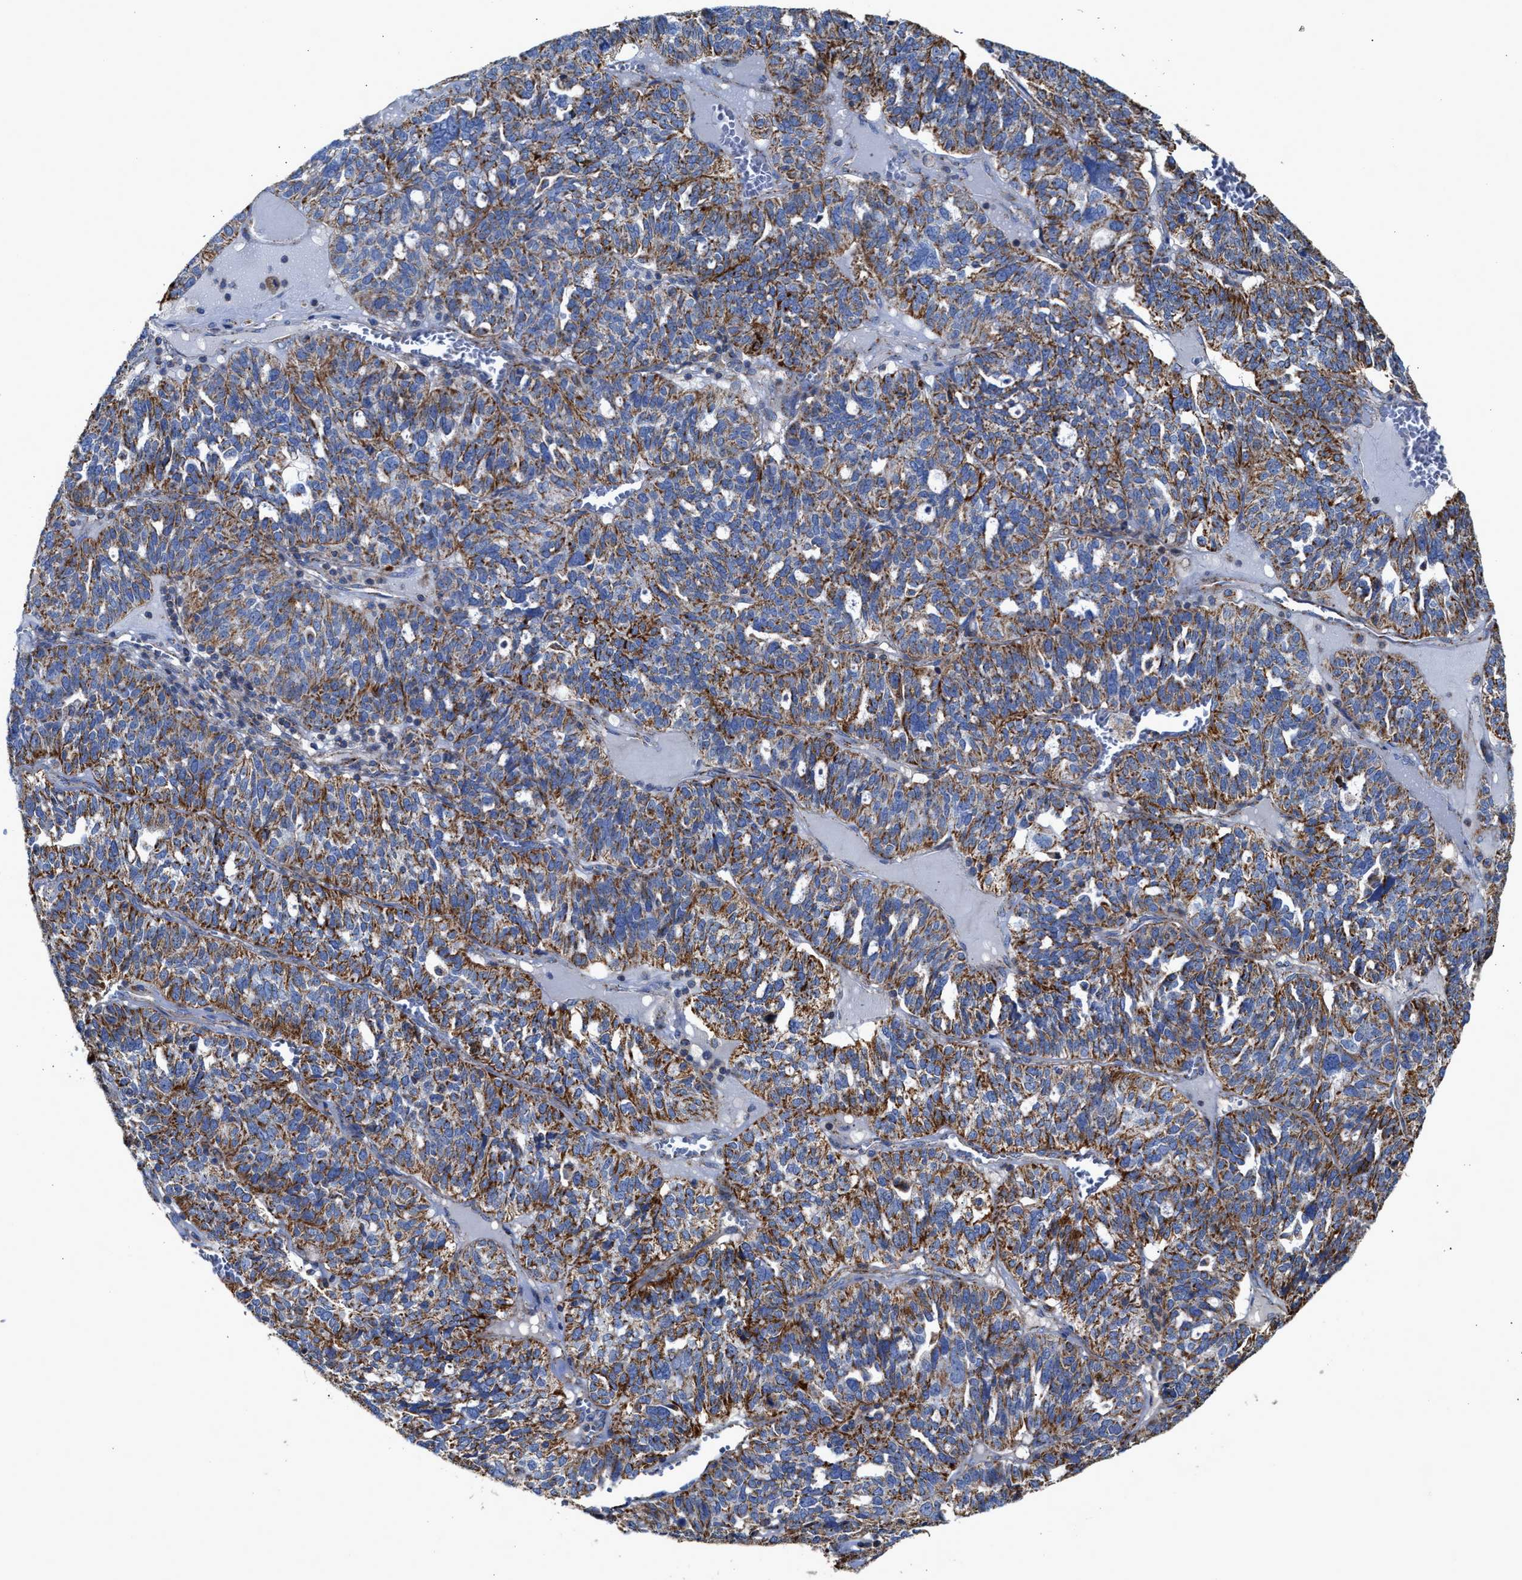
{"staining": {"intensity": "moderate", "quantity": ">75%", "location": "cytoplasmic/membranous"}, "tissue": "ovarian cancer", "cell_type": "Tumor cells", "image_type": "cancer", "snomed": [{"axis": "morphology", "description": "Cystadenocarcinoma, serous, NOS"}, {"axis": "topography", "description": "Ovary"}], "caption": "A histopathology image of ovarian cancer stained for a protein displays moderate cytoplasmic/membranous brown staining in tumor cells.", "gene": "MECR", "patient": {"sex": "female", "age": 59}}